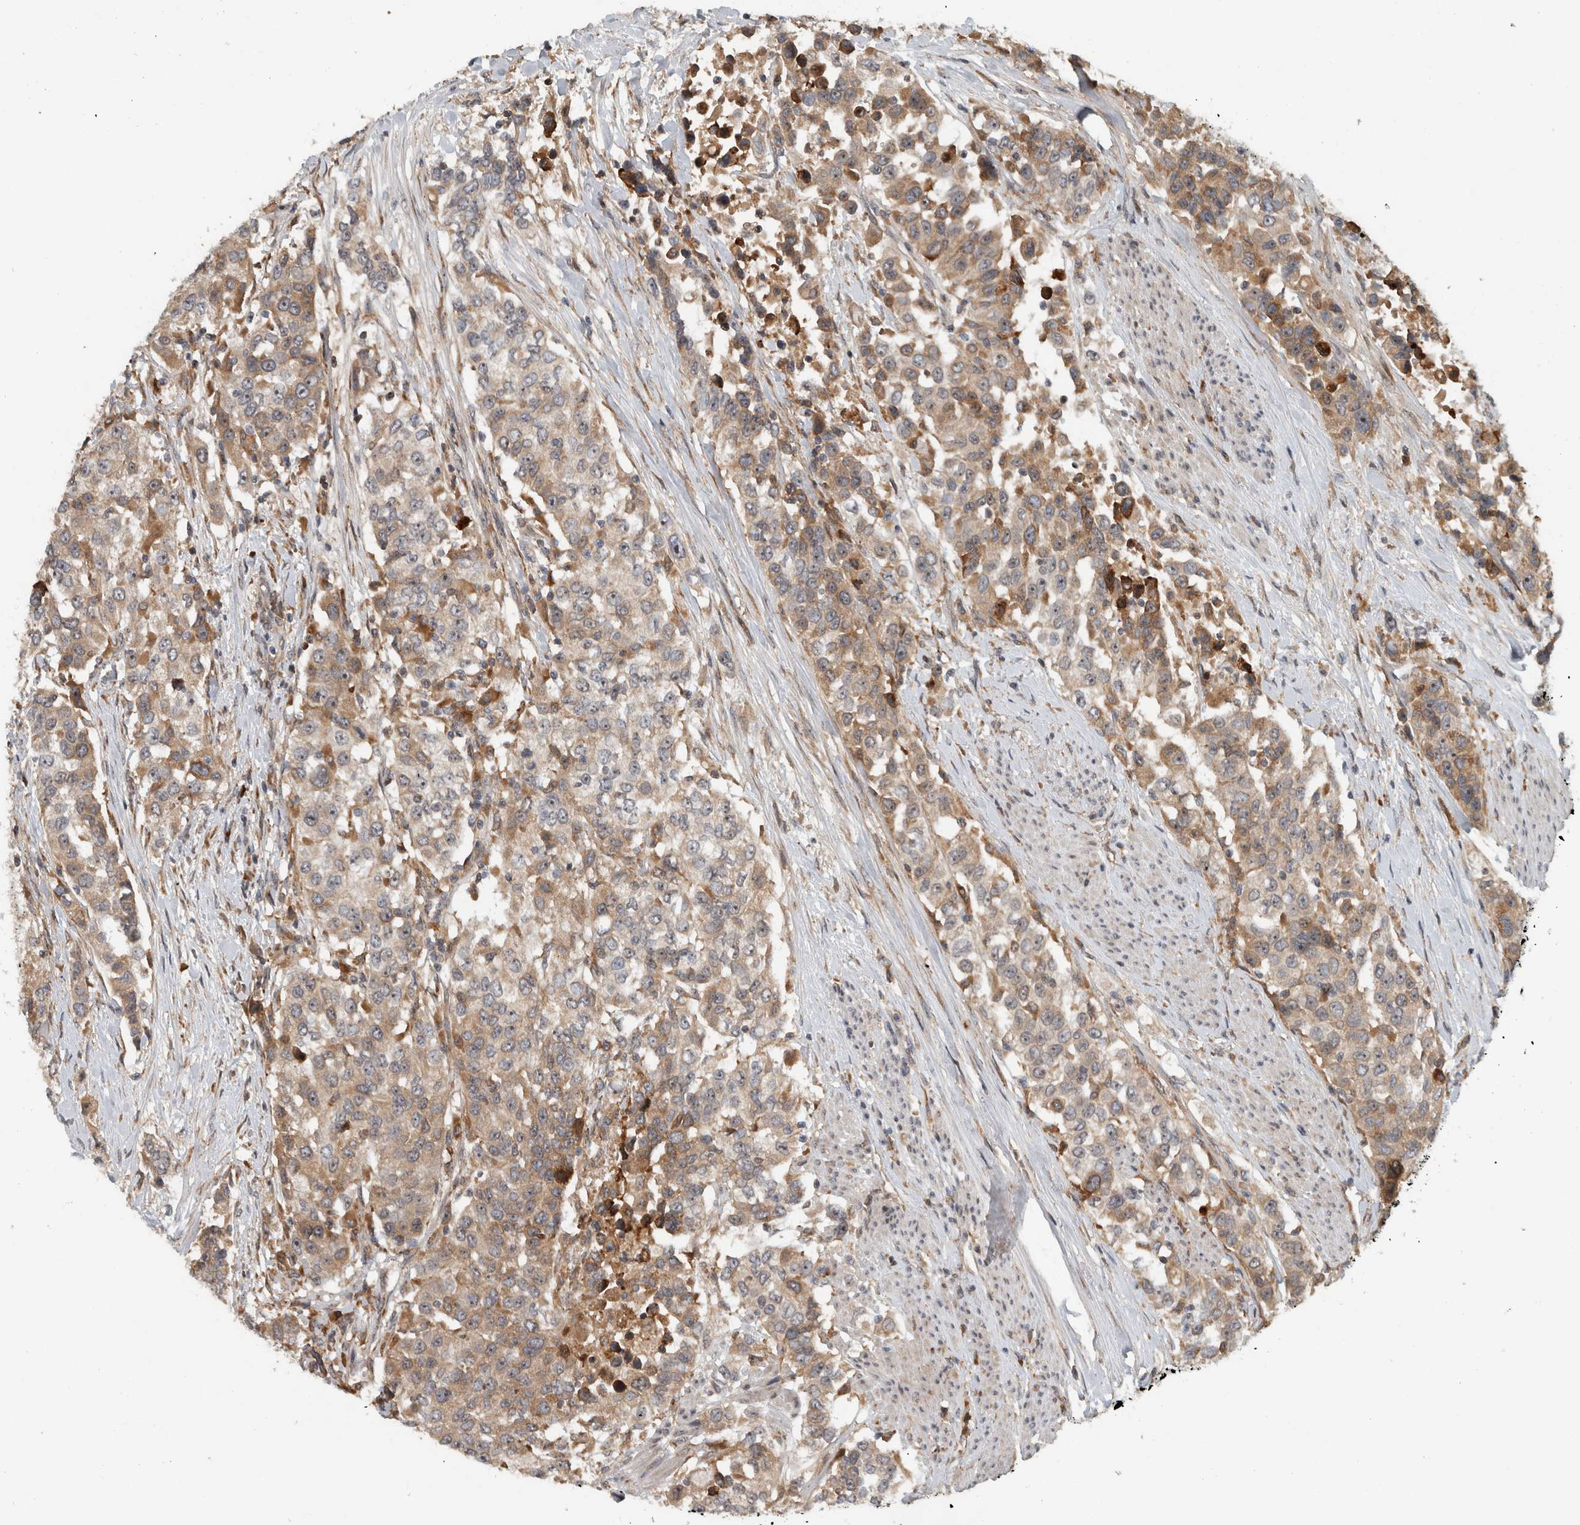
{"staining": {"intensity": "moderate", "quantity": ">75%", "location": "cytoplasmic/membranous"}, "tissue": "urothelial cancer", "cell_type": "Tumor cells", "image_type": "cancer", "snomed": [{"axis": "morphology", "description": "Urothelial carcinoma, High grade"}, {"axis": "topography", "description": "Urinary bladder"}], "caption": "Protein expression analysis of human high-grade urothelial carcinoma reveals moderate cytoplasmic/membranous expression in about >75% of tumor cells. (IHC, brightfield microscopy, high magnification).", "gene": "GPR137B", "patient": {"sex": "female", "age": 80}}